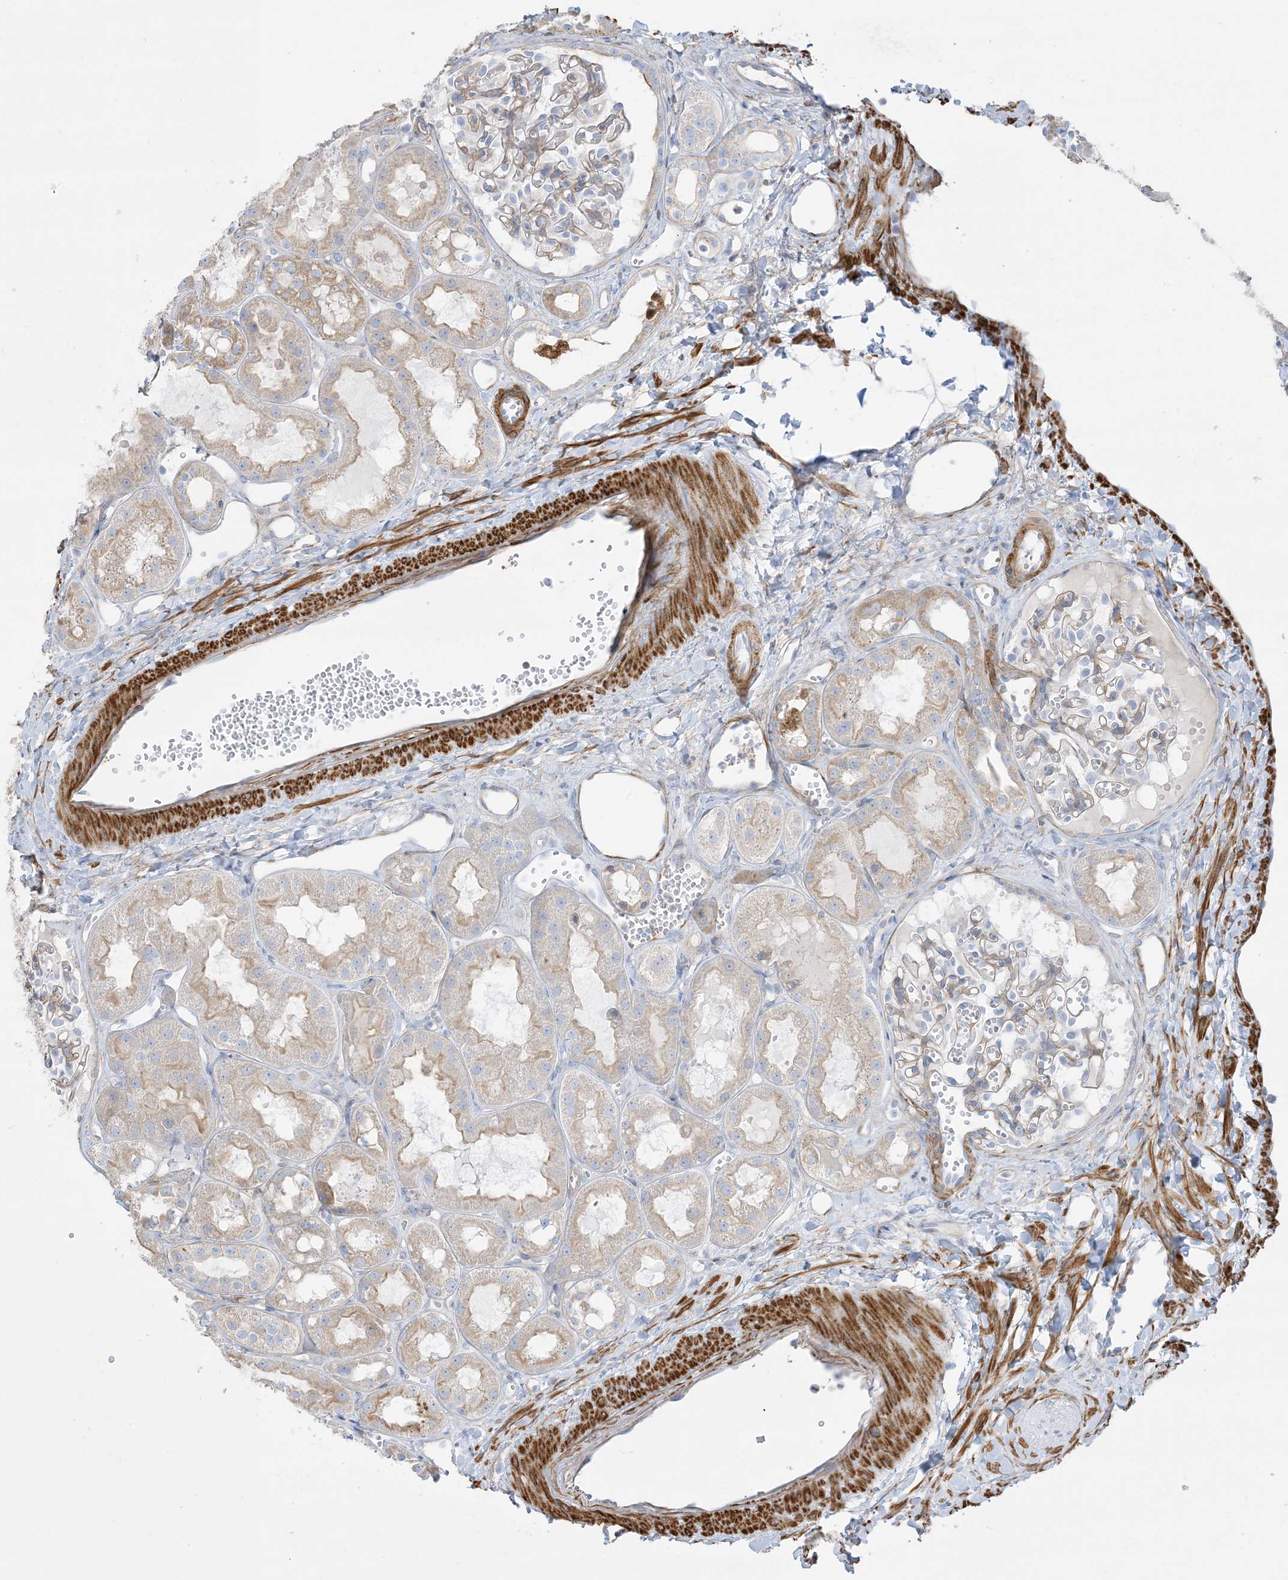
{"staining": {"intensity": "weak", "quantity": "<25%", "location": "cytoplasmic/membranous"}, "tissue": "kidney", "cell_type": "Cells in glomeruli", "image_type": "normal", "snomed": [{"axis": "morphology", "description": "Normal tissue, NOS"}, {"axis": "topography", "description": "Kidney"}], "caption": "A micrograph of human kidney is negative for staining in cells in glomeruli. The staining is performed using DAB brown chromogen with nuclei counter-stained in using hematoxylin.", "gene": "GTF3C2", "patient": {"sex": "male", "age": 16}}